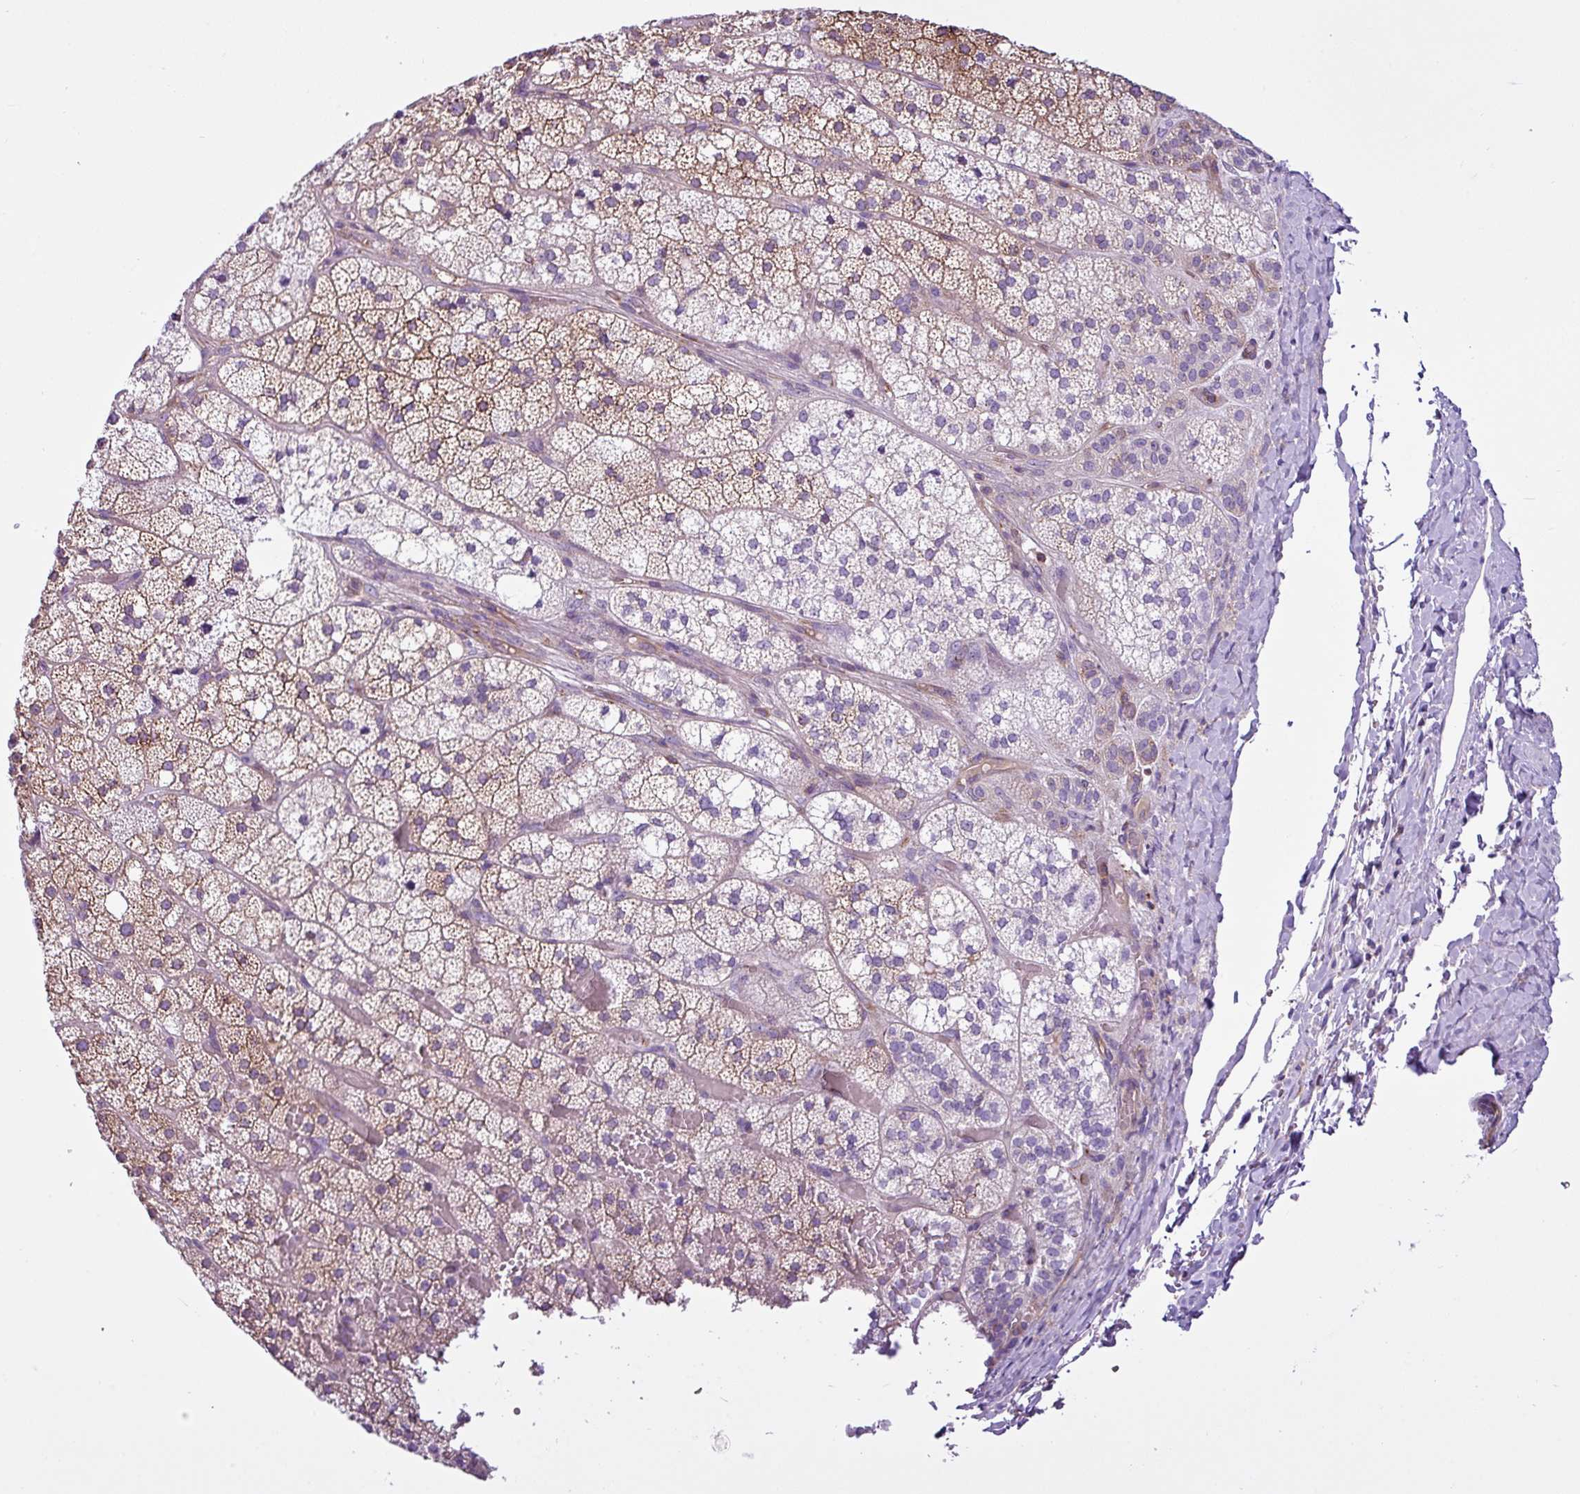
{"staining": {"intensity": "moderate", "quantity": "25%-75%", "location": "cytoplasmic/membranous"}, "tissue": "adrenal gland", "cell_type": "Glandular cells", "image_type": "normal", "snomed": [{"axis": "morphology", "description": "Normal tissue, NOS"}, {"axis": "topography", "description": "Adrenal gland"}], "caption": "Protein expression analysis of normal adrenal gland shows moderate cytoplasmic/membranous expression in approximately 25%-75% of glandular cells. The staining was performed using DAB (3,3'-diaminobenzidine) to visualize the protein expression in brown, while the nuclei were stained in blue with hematoxylin (Magnification: 20x).", "gene": "EME2", "patient": {"sex": "male", "age": 53}}